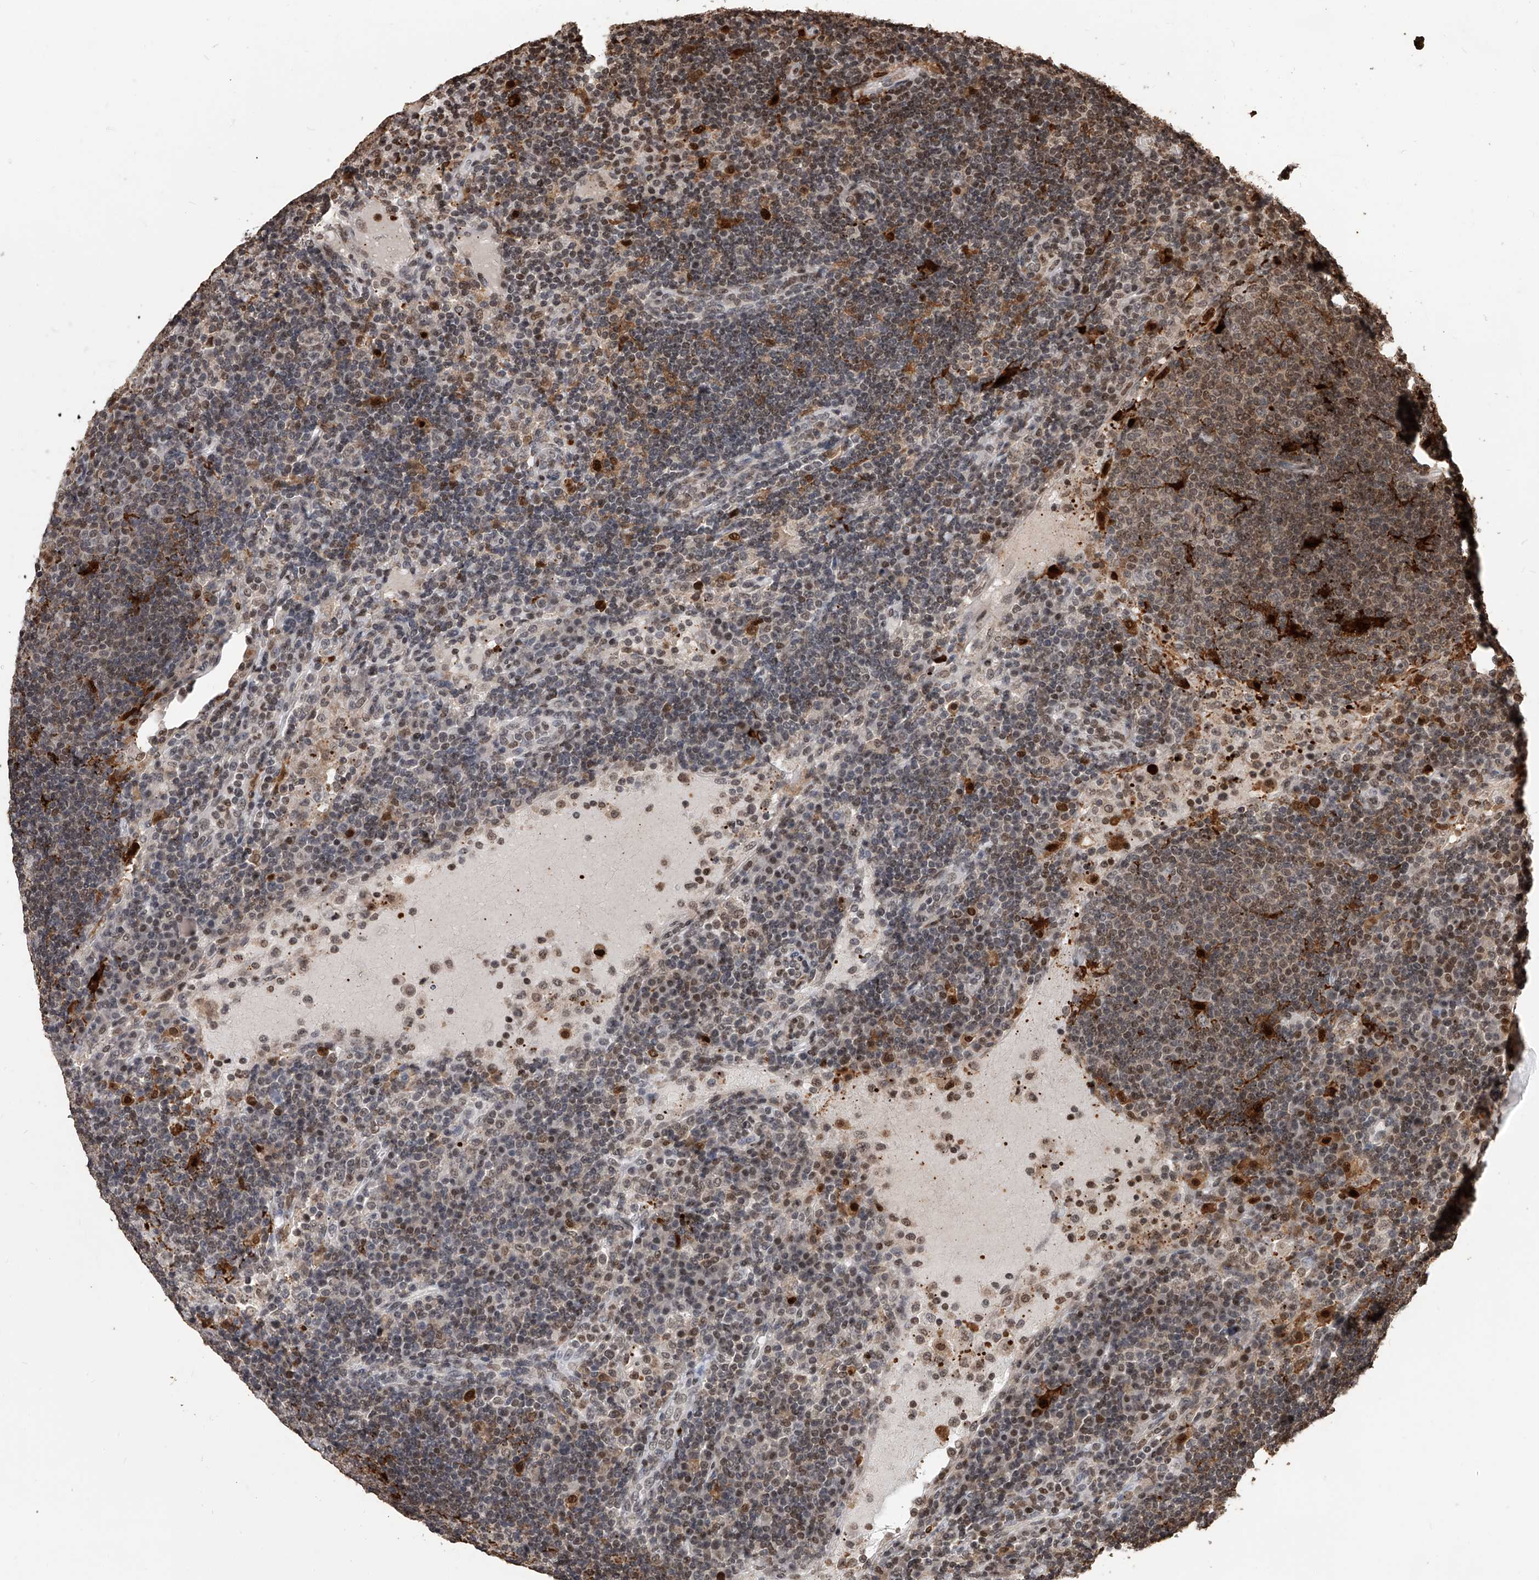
{"staining": {"intensity": "moderate", "quantity": "25%-75%", "location": "nuclear"}, "tissue": "lymph node", "cell_type": "Non-germinal center cells", "image_type": "normal", "snomed": [{"axis": "morphology", "description": "Normal tissue, NOS"}, {"axis": "topography", "description": "Lymph node"}], "caption": "Non-germinal center cells exhibit medium levels of moderate nuclear positivity in about 25%-75% of cells in normal lymph node. (DAB IHC, brown staining for protein, blue staining for nuclei).", "gene": "CFAP410", "patient": {"sex": "female", "age": 53}}